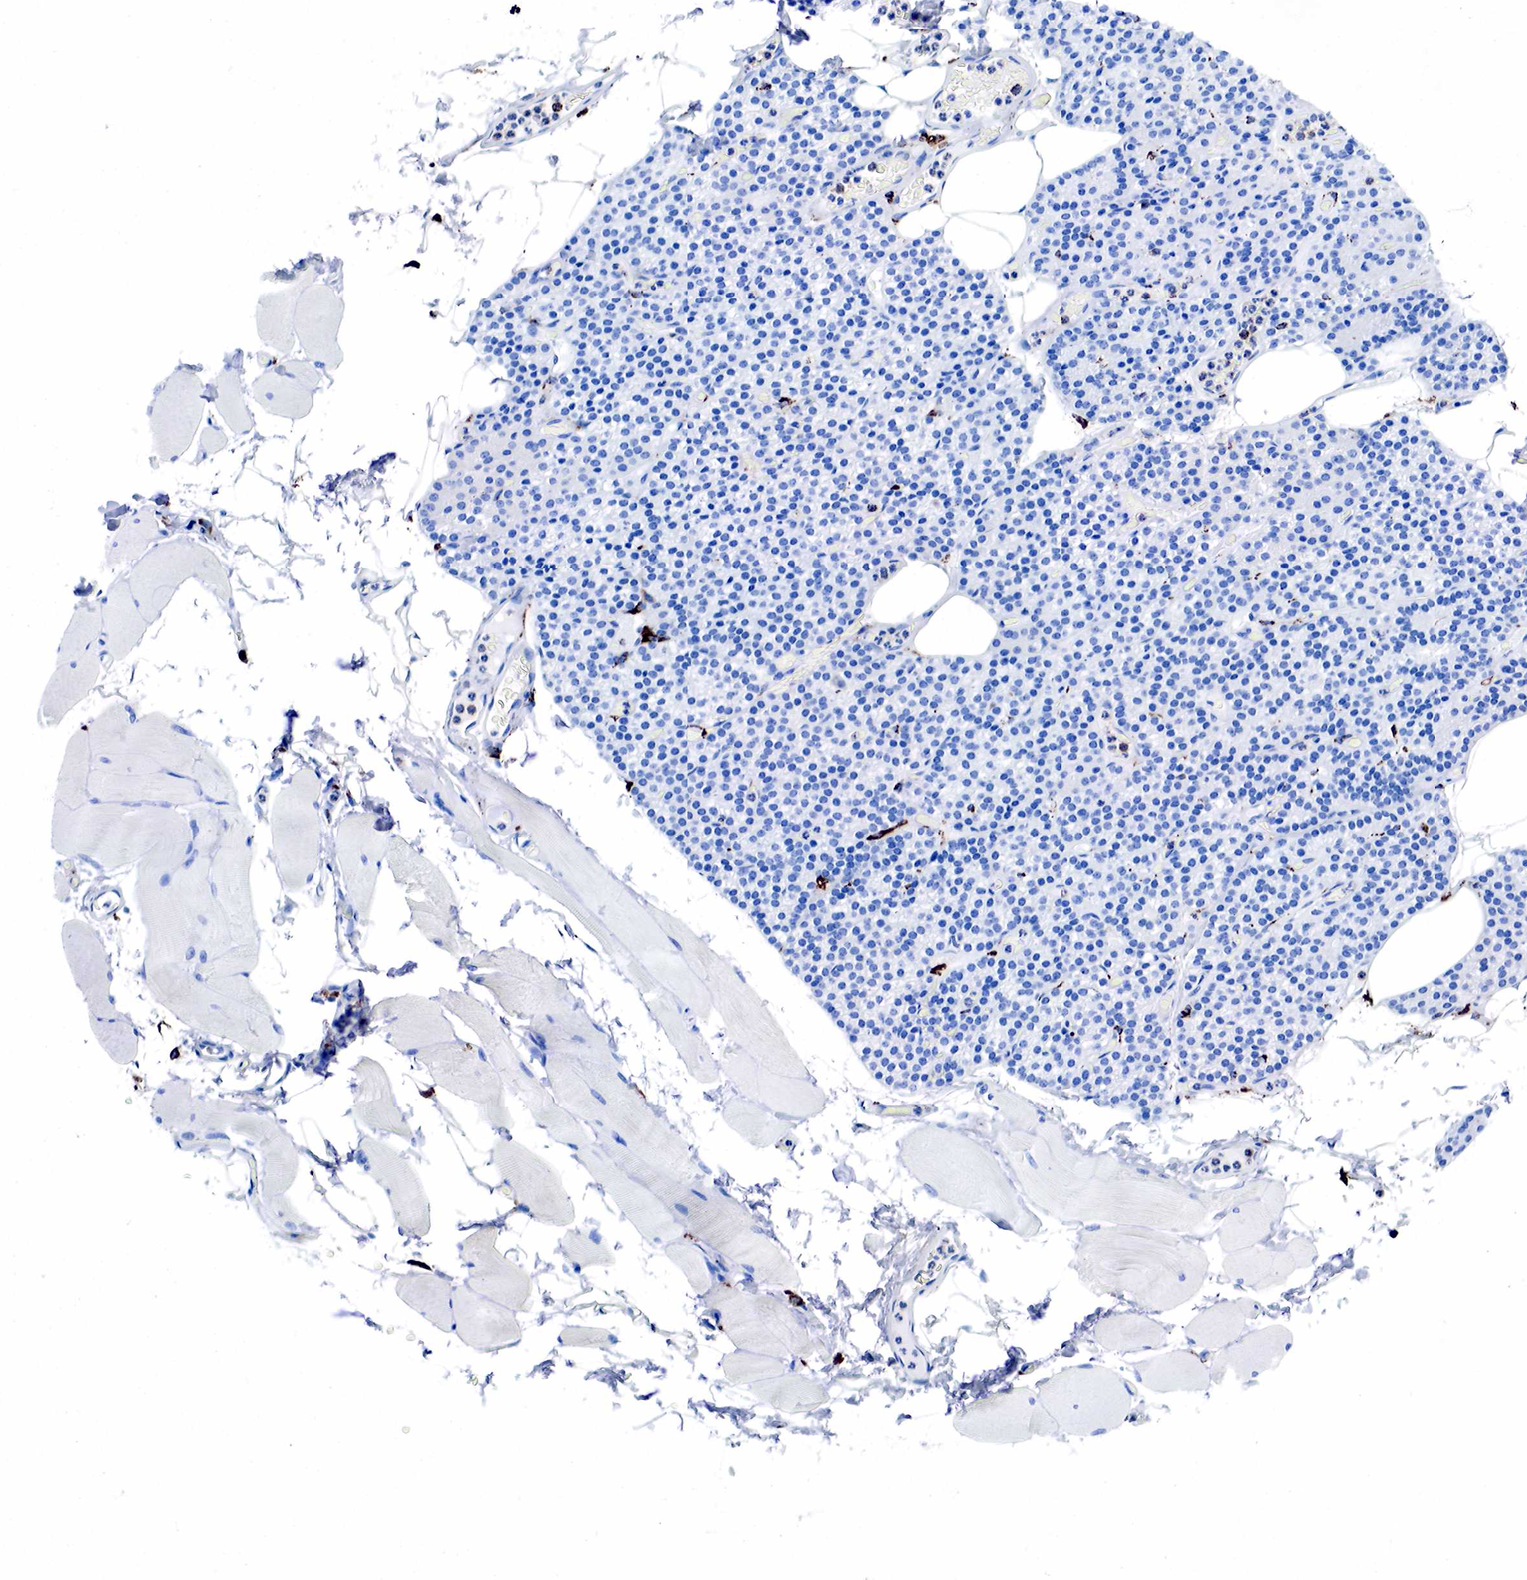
{"staining": {"intensity": "negative", "quantity": "none", "location": "none"}, "tissue": "skeletal muscle", "cell_type": "Myocytes", "image_type": "normal", "snomed": [{"axis": "morphology", "description": "Normal tissue, NOS"}, {"axis": "topography", "description": "Skeletal muscle"}, {"axis": "topography", "description": "Parathyroid gland"}], "caption": "Immunohistochemical staining of normal human skeletal muscle displays no significant staining in myocytes. The staining is performed using DAB (3,3'-diaminobenzidine) brown chromogen with nuclei counter-stained in using hematoxylin.", "gene": "CD68", "patient": {"sex": "female", "age": 37}}